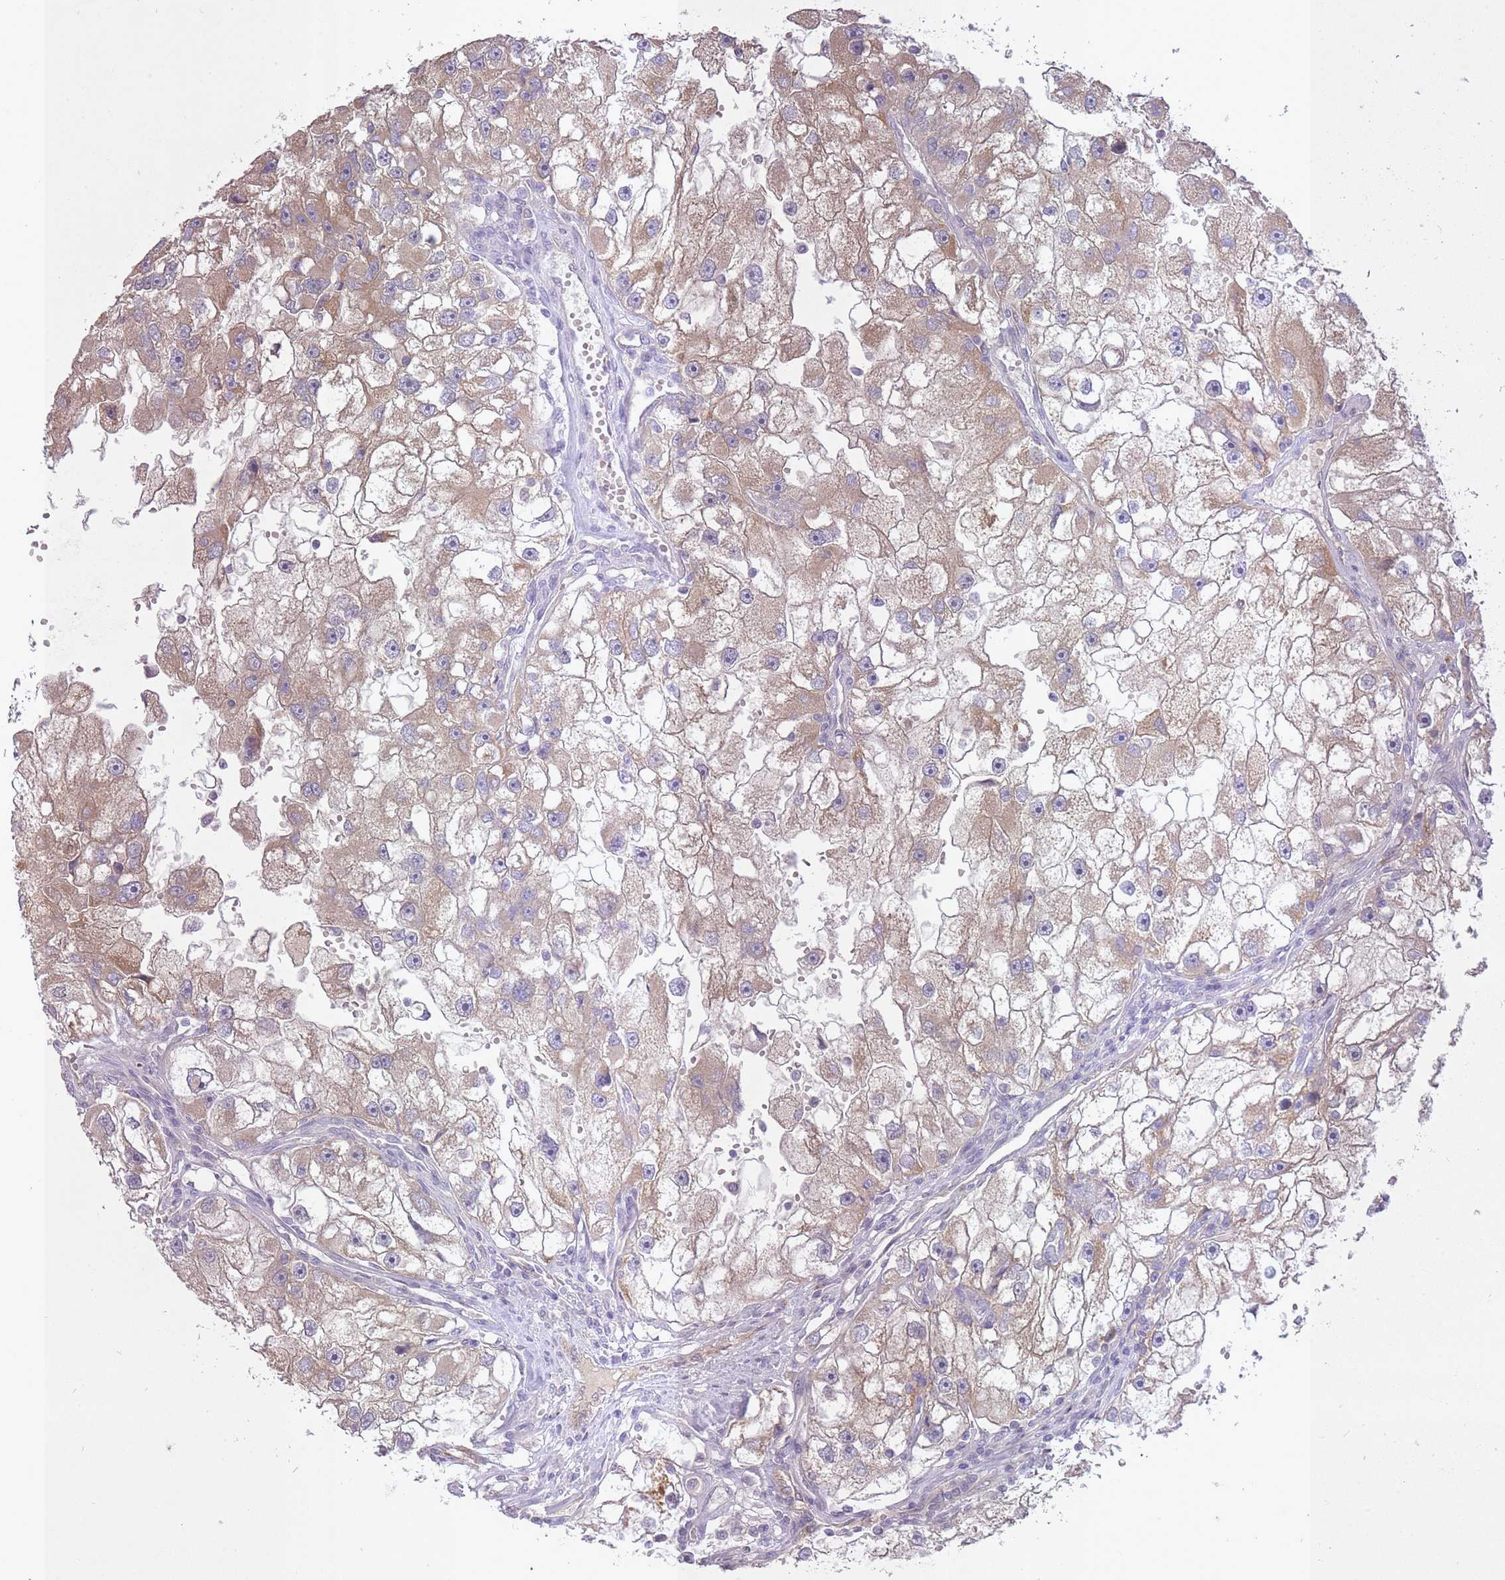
{"staining": {"intensity": "moderate", "quantity": ">75%", "location": "cytoplasmic/membranous"}, "tissue": "renal cancer", "cell_type": "Tumor cells", "image_type": "cancer", "snomed": [{"axis": "morphology", "description": "Adenocarcinoma, NOS"}, {"axis": "topography", "description": "Kidney"}], "caption": "IHC (DAB) staining of human adenocarcinoma (renal) reveals moderate cytoplasmic/membranous protein expression in about >75% of tumor cells.", "gene": "LRATD2", "patient": {"sex": "male", "age": 63}}